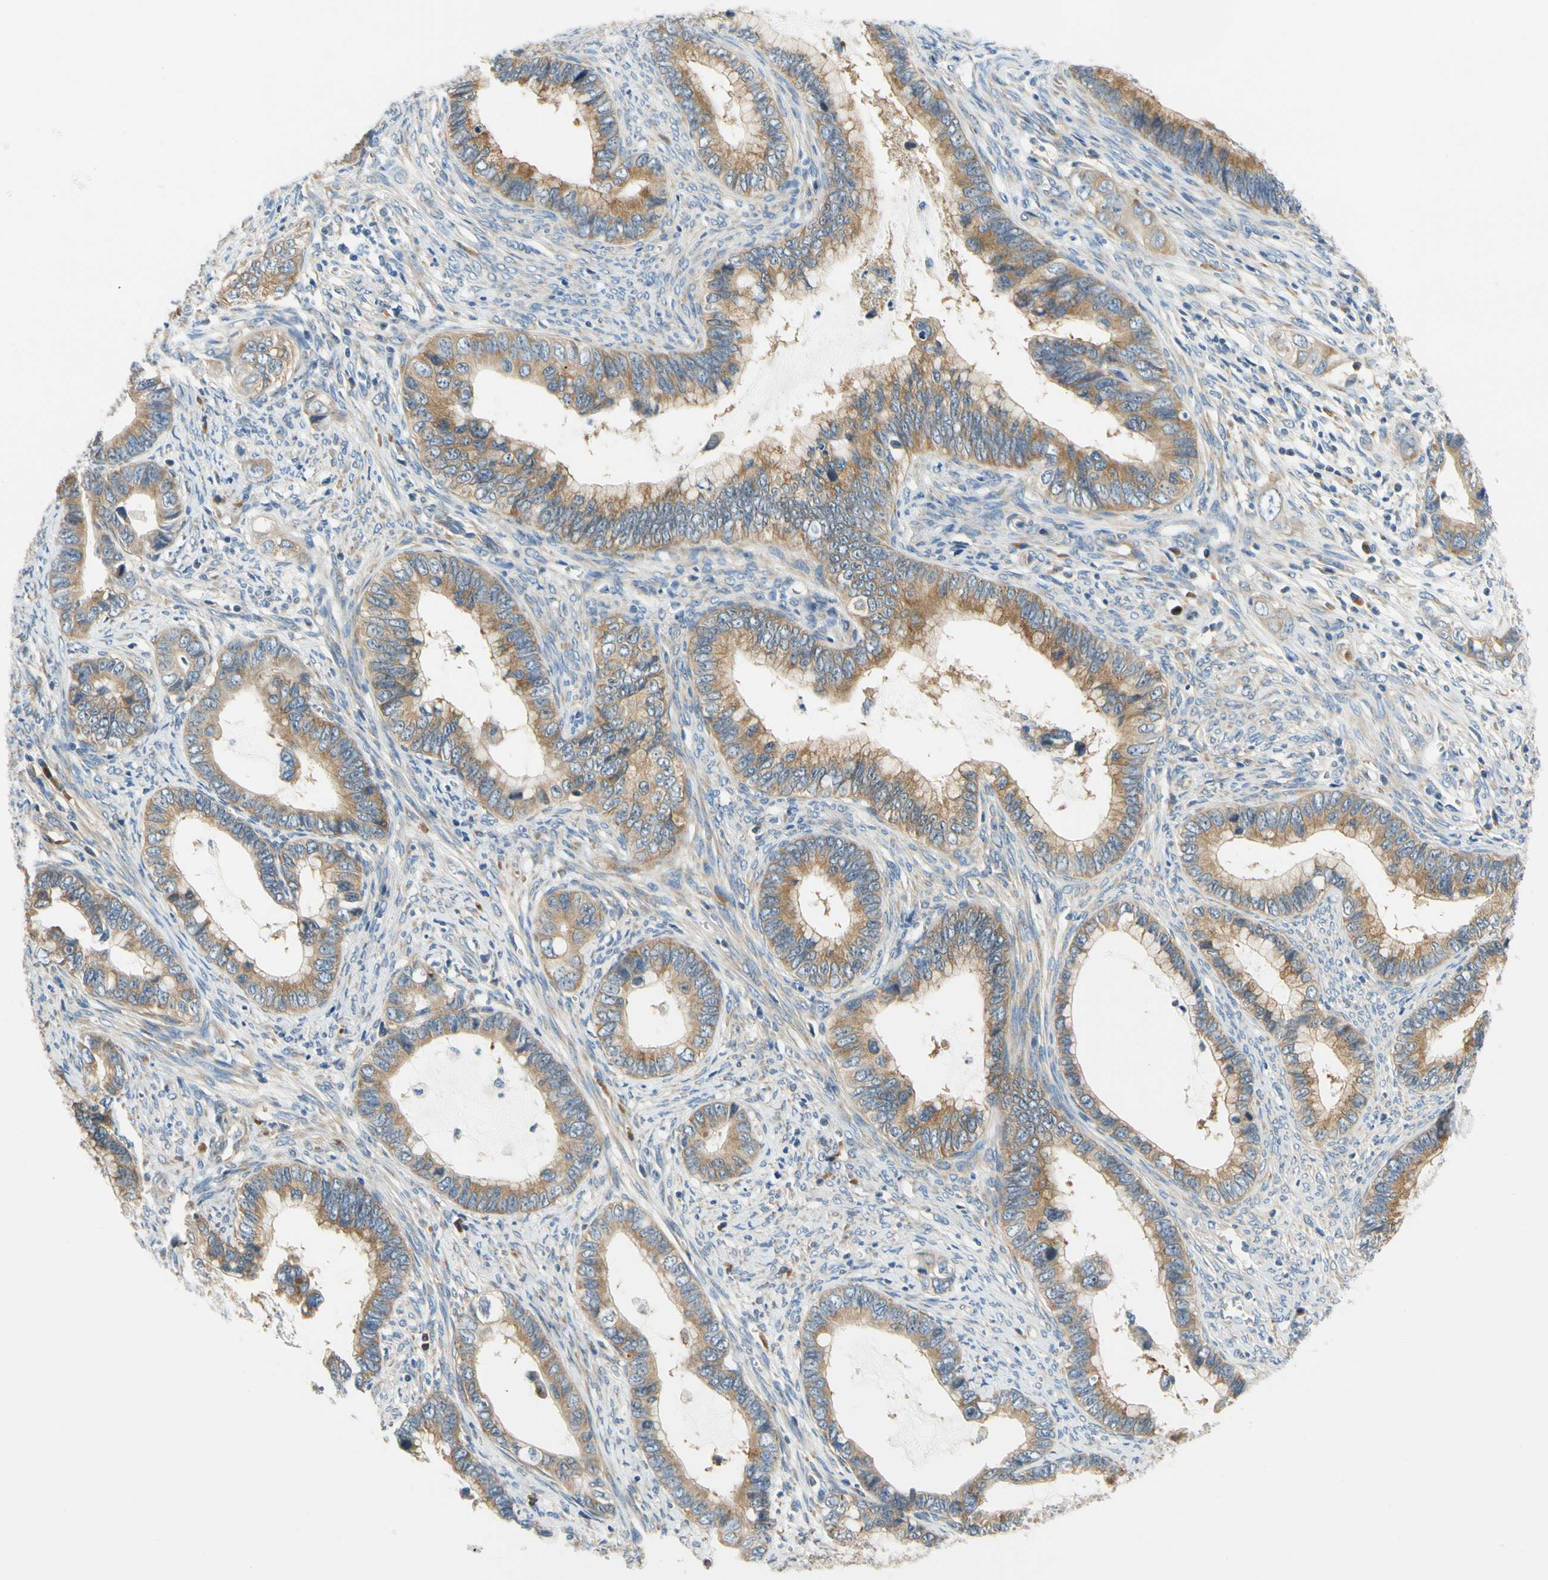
{"staining": {"intensity": "moderate", "quantity": ">75%", "location": "cytoplasmic/membranous"}, "tissue": "cervical cancer", "cell_type": "Tumor cells", "image_type": "cancer", "snomed": [{"axis": "morphology", "description": "Adenocarcinoma, NOS"}, {"axis": "topography", "description": "Cervix"}], "caption": "There is medium levels of moderate cytoplasmic/membranous staining in tumor cells of cervical adenocarcinoma, as demonstrated by immunohistochemical staining (brown color).", "gene": "LRRC47", "patient": {"sex": "female", "age": 44}}